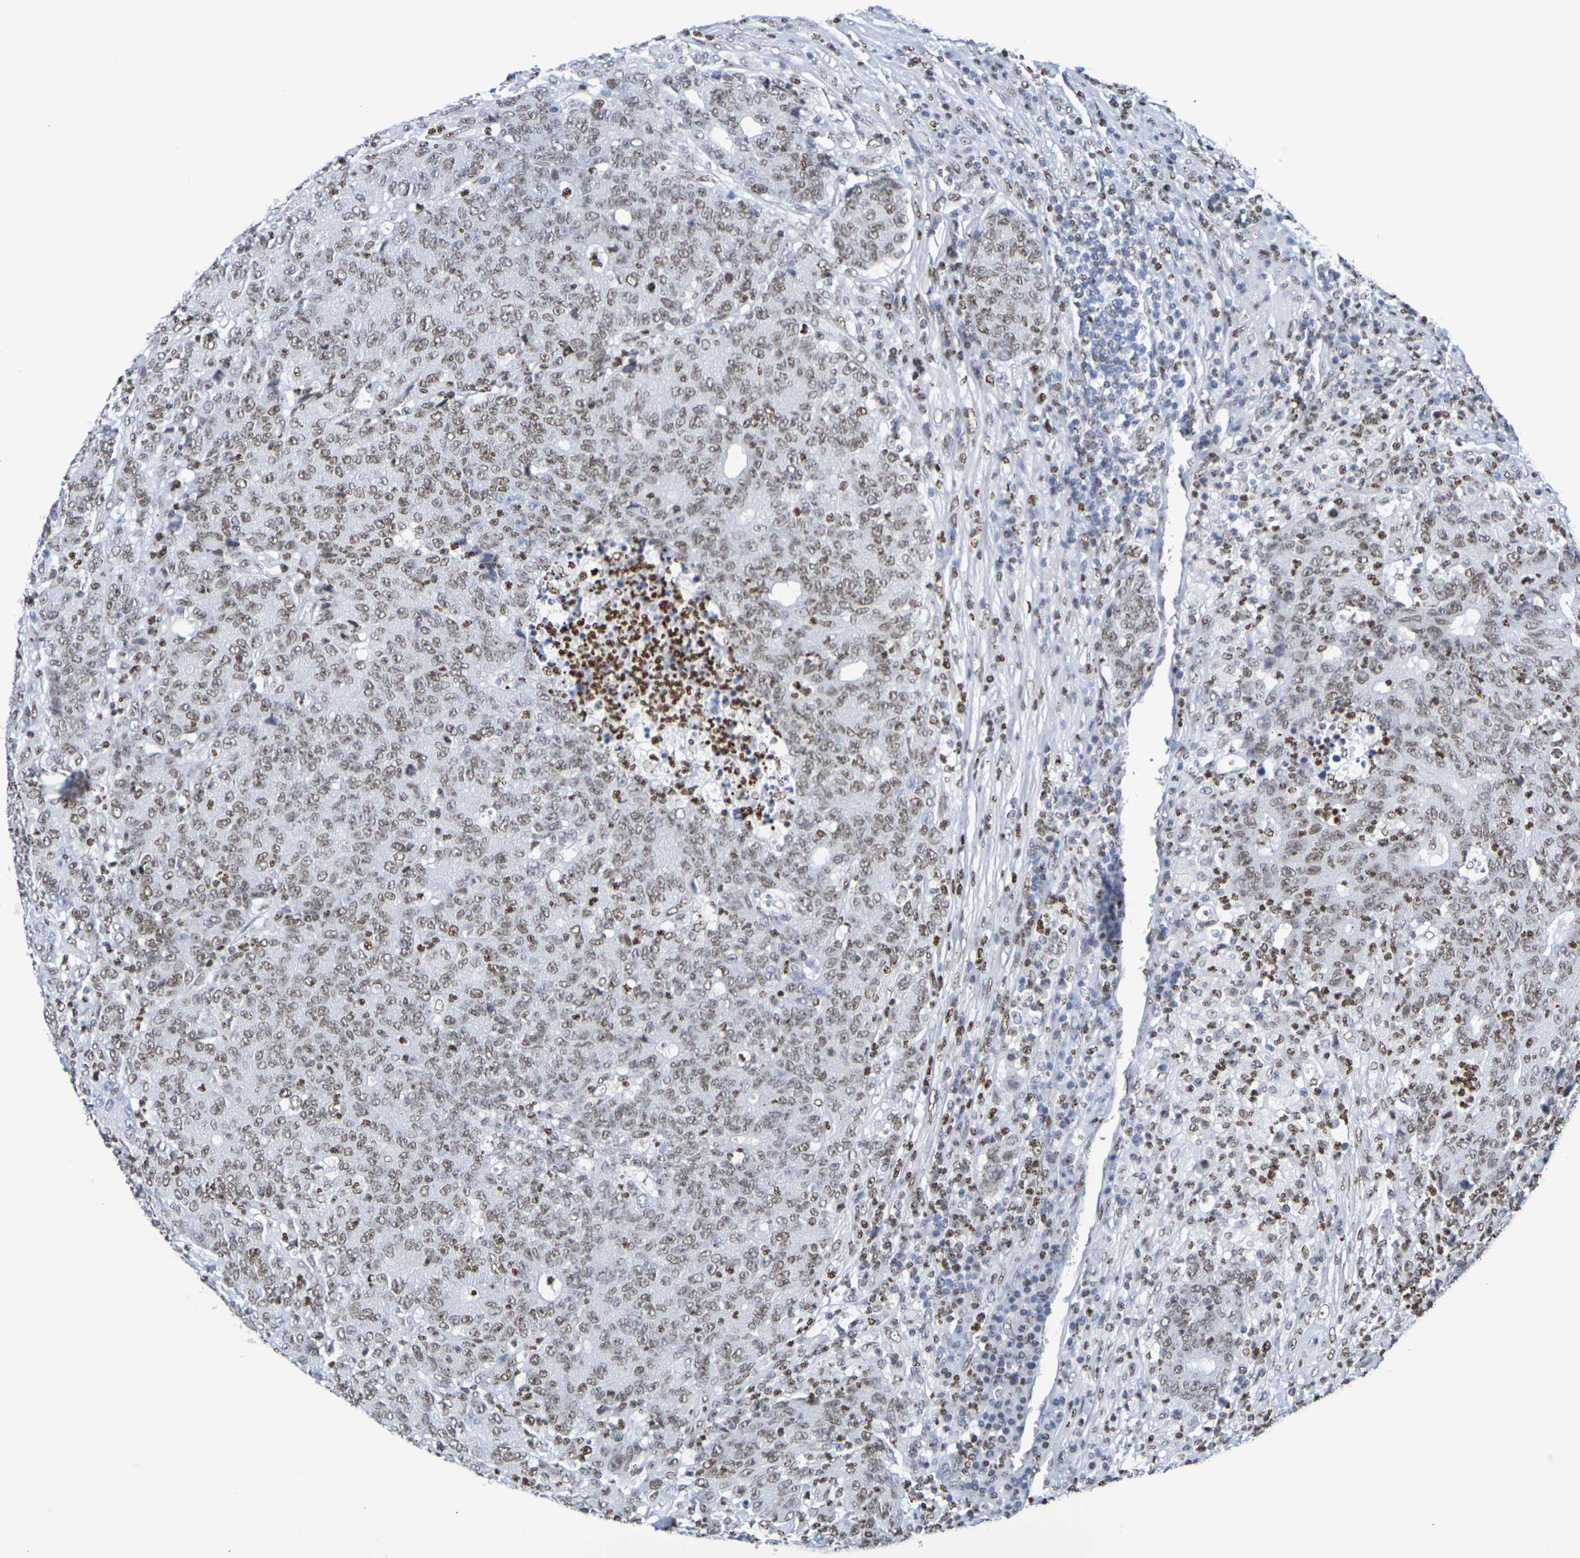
{"staining": {"intensity": "weak", "quantity": ">75%", "location": "nuclear"}, "tissue": "colorectal cancer", "cell_type": "Tumor cells", "image_type": "cancer", "snomed": [{"axis": "morphology", "description": "Normal tissue, NOS"}, {"axis": "morphology", "description": "Adenocarcinoma, NOS"}, {"axis": "topography", "description": "Colon"}], "caption": "Protein expression analysis of colorectal cancer (adenocarcinoma) reveals weak nuclear staining in approximately >75% of tumor cells. (IHC, brightfield microscopy, high magnification).", "gene": "H1-5", "patient": {"sex": "female", "age": 75}}